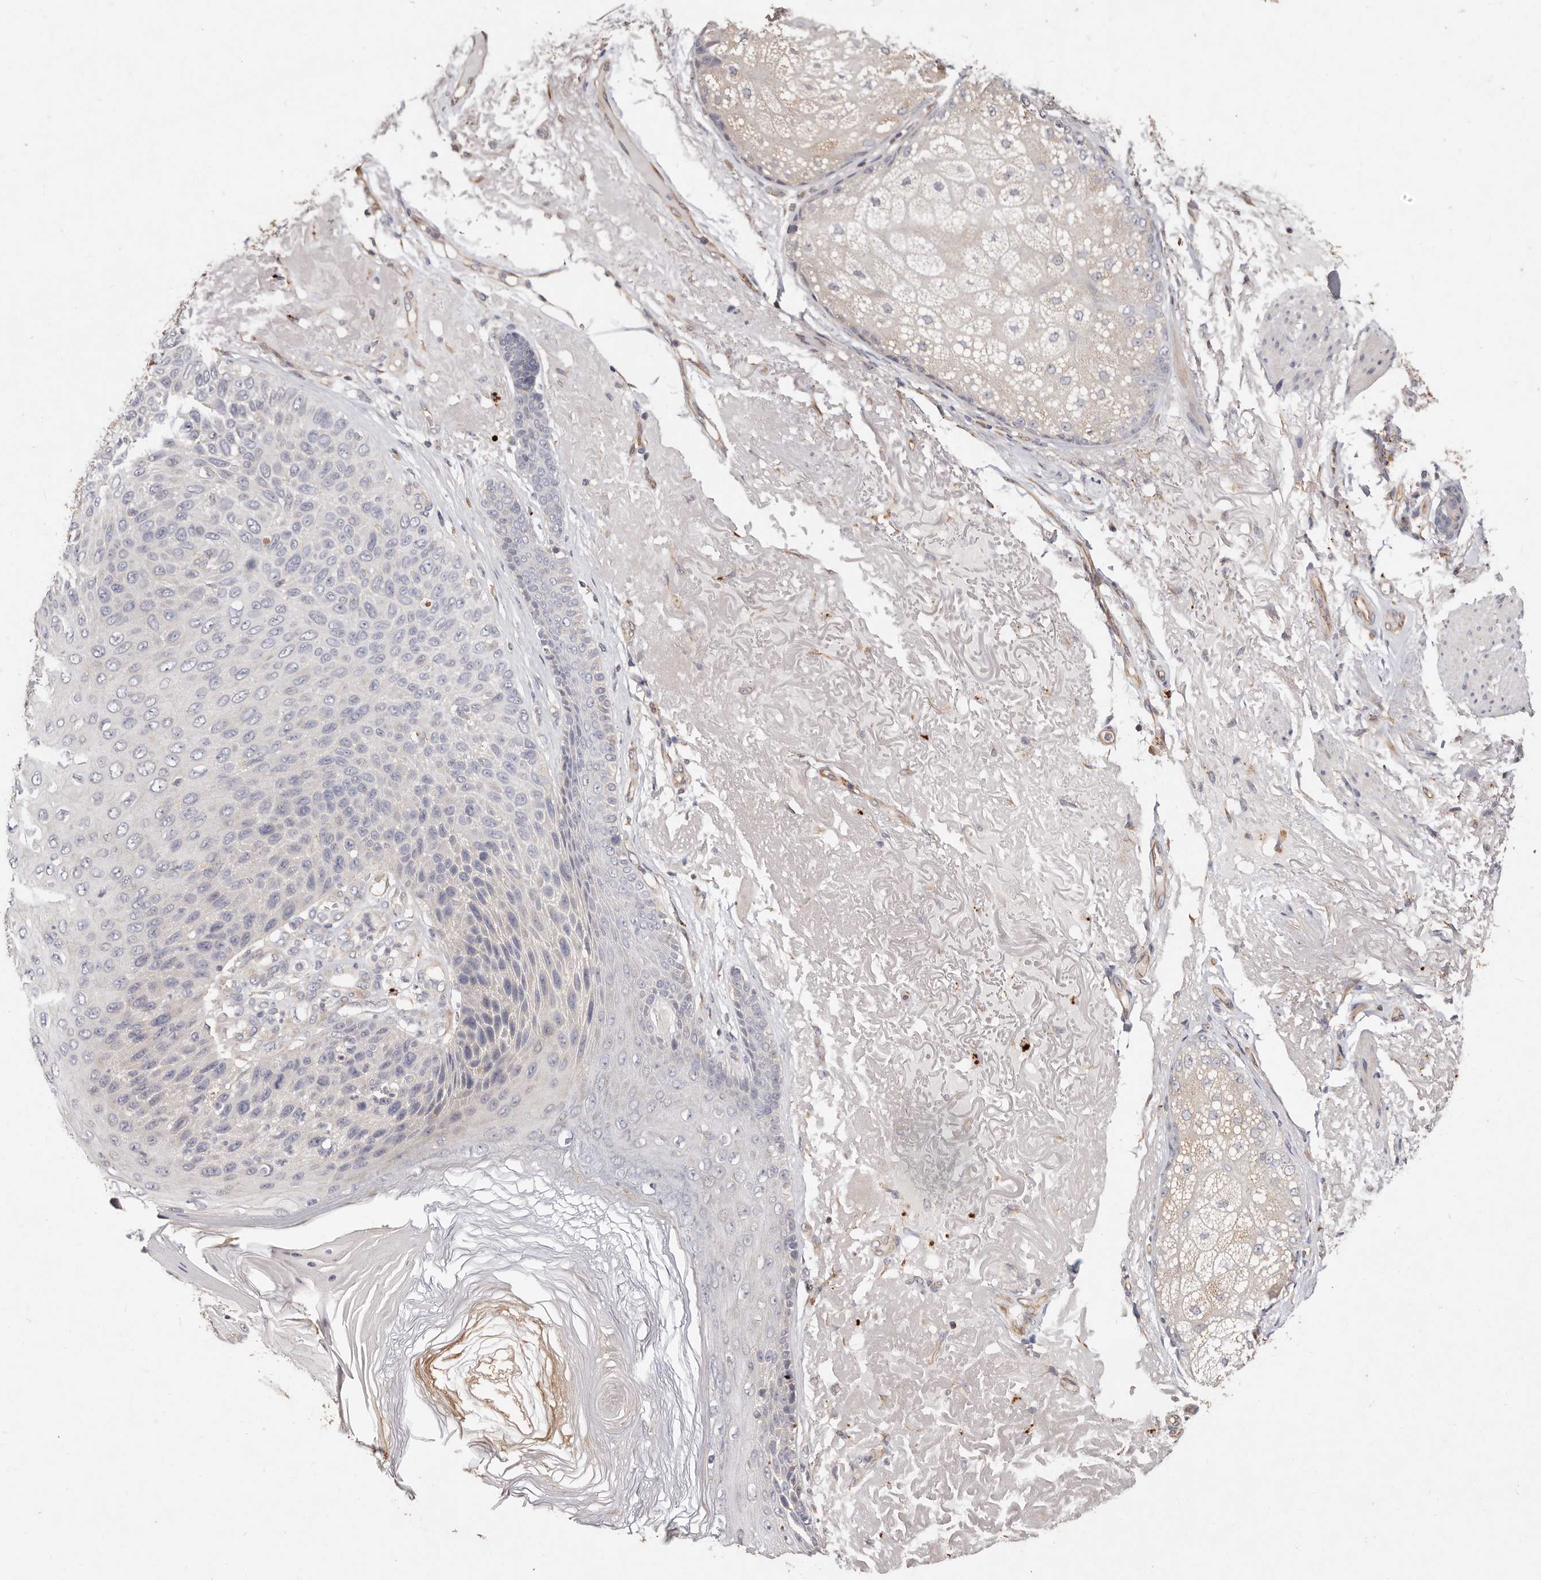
{"staining": {"intensity": "negative", "quantity": "none", "location": "none"}, "tissue": "skin cancer", "cell_type": "Tumor cells", "image_type": "cancer", "snomed": [{"axis": "morphology", "description": "Squamous cell carcinoma, NOS"}, {"axis": "topography", "description": "Skin"}], "caption": "The image shows no staining of tumor cells in skin cancer.", "gene": "THBS3", "patient": {"sex": "female", "age": 88}}